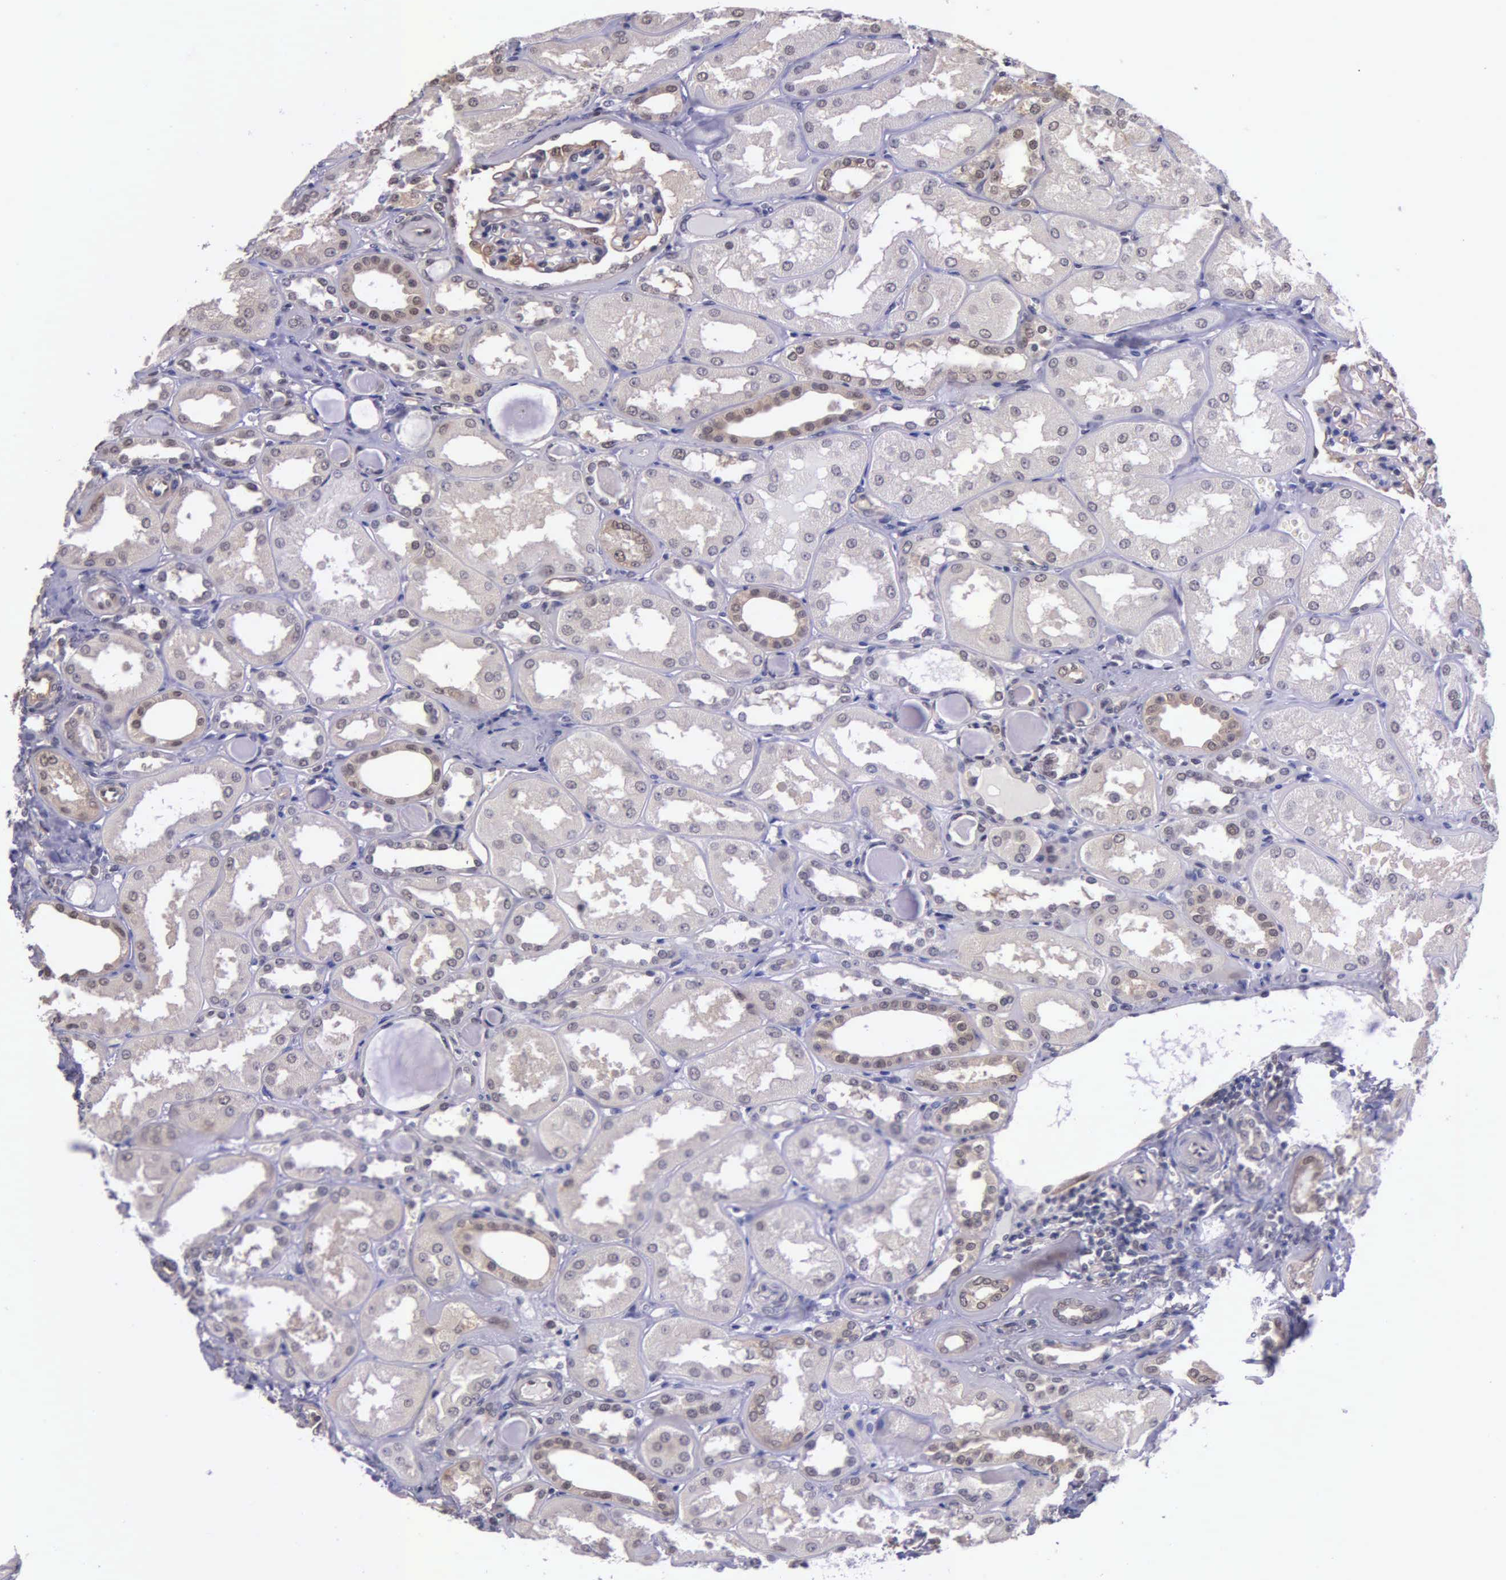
{"staining": {"intensity": "moderate", "quantity": "25%-75%", "location": "cytoplasmic/membranous,nuclear"}, "tissue": "kidney", "cell_type": "Cells in glomeruli", "image_type": "normal", "snomed": [{"axis": "morphology", "description": "Normal tissue, NOS"}, {"axis": "topography", "description": "Kidney"}], "caption": "A photomicrograph of kidney stained for a protein shows moderate cytoplasmic/membranous,nuclear brown staining in cells in glomeruli. Ihc stains the protein of interest in brown and the nuclei are stained blue.", "gene": "PSMC1", "patient": {"sex": "male", "age": 61}}